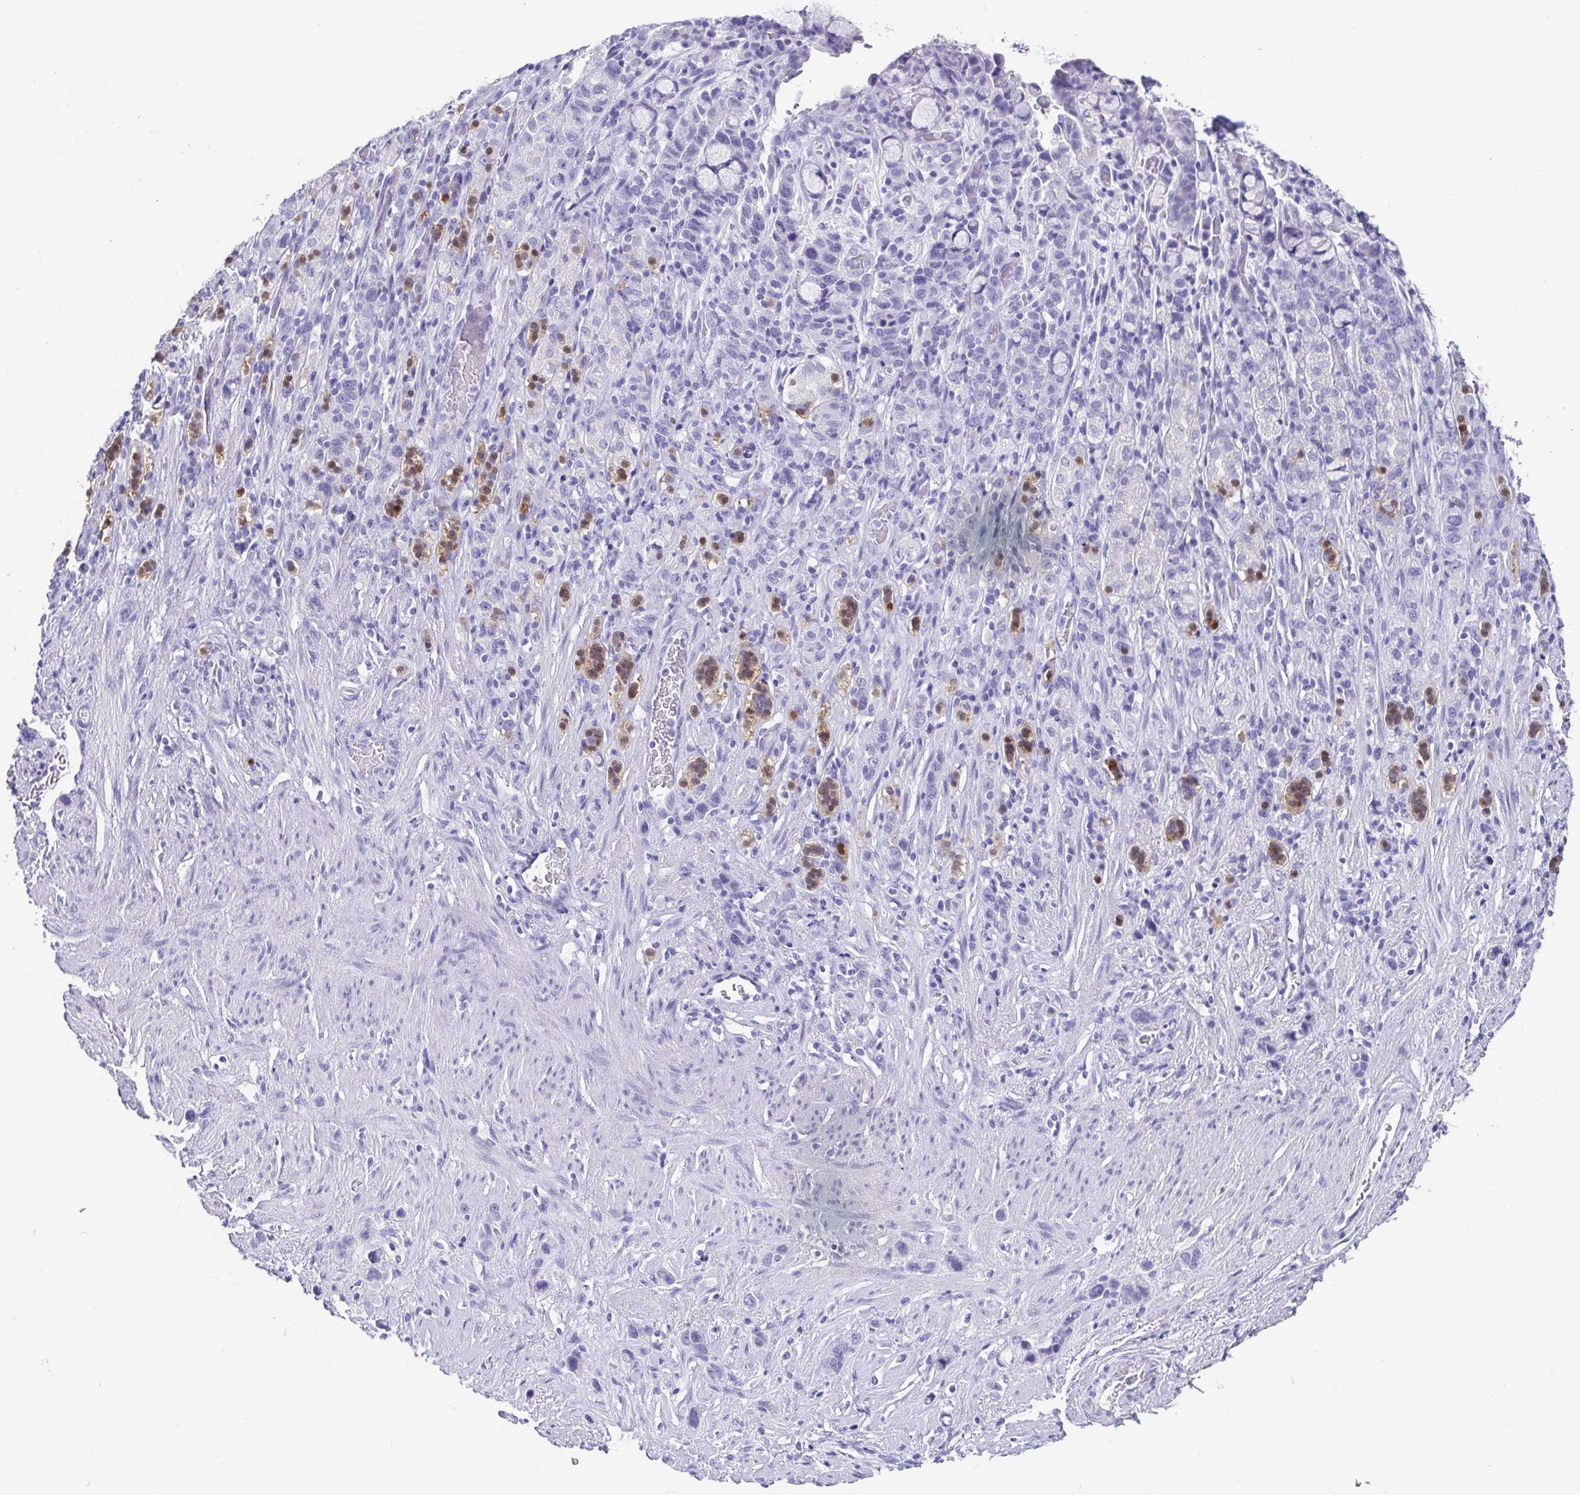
{"staining": {"intensity": "negative", "quantity": "none", "location": "none"}, "tissue": "stomach cancer", "cell_type": "Tumor cells", "image_type": "cancer", "snomed": [{"axis": "morphology", "description": "Adenocarcinoma, NOS"}, {"axis": "topography", "description": "Stomach"}], "caption": "Stomach cancer (adenocarcinoma) was stained to show a protein in brown. There is no significant positivity in tumor cells.", "gene": "SCGN", "patient": {"sex": "female", "age": 65}}